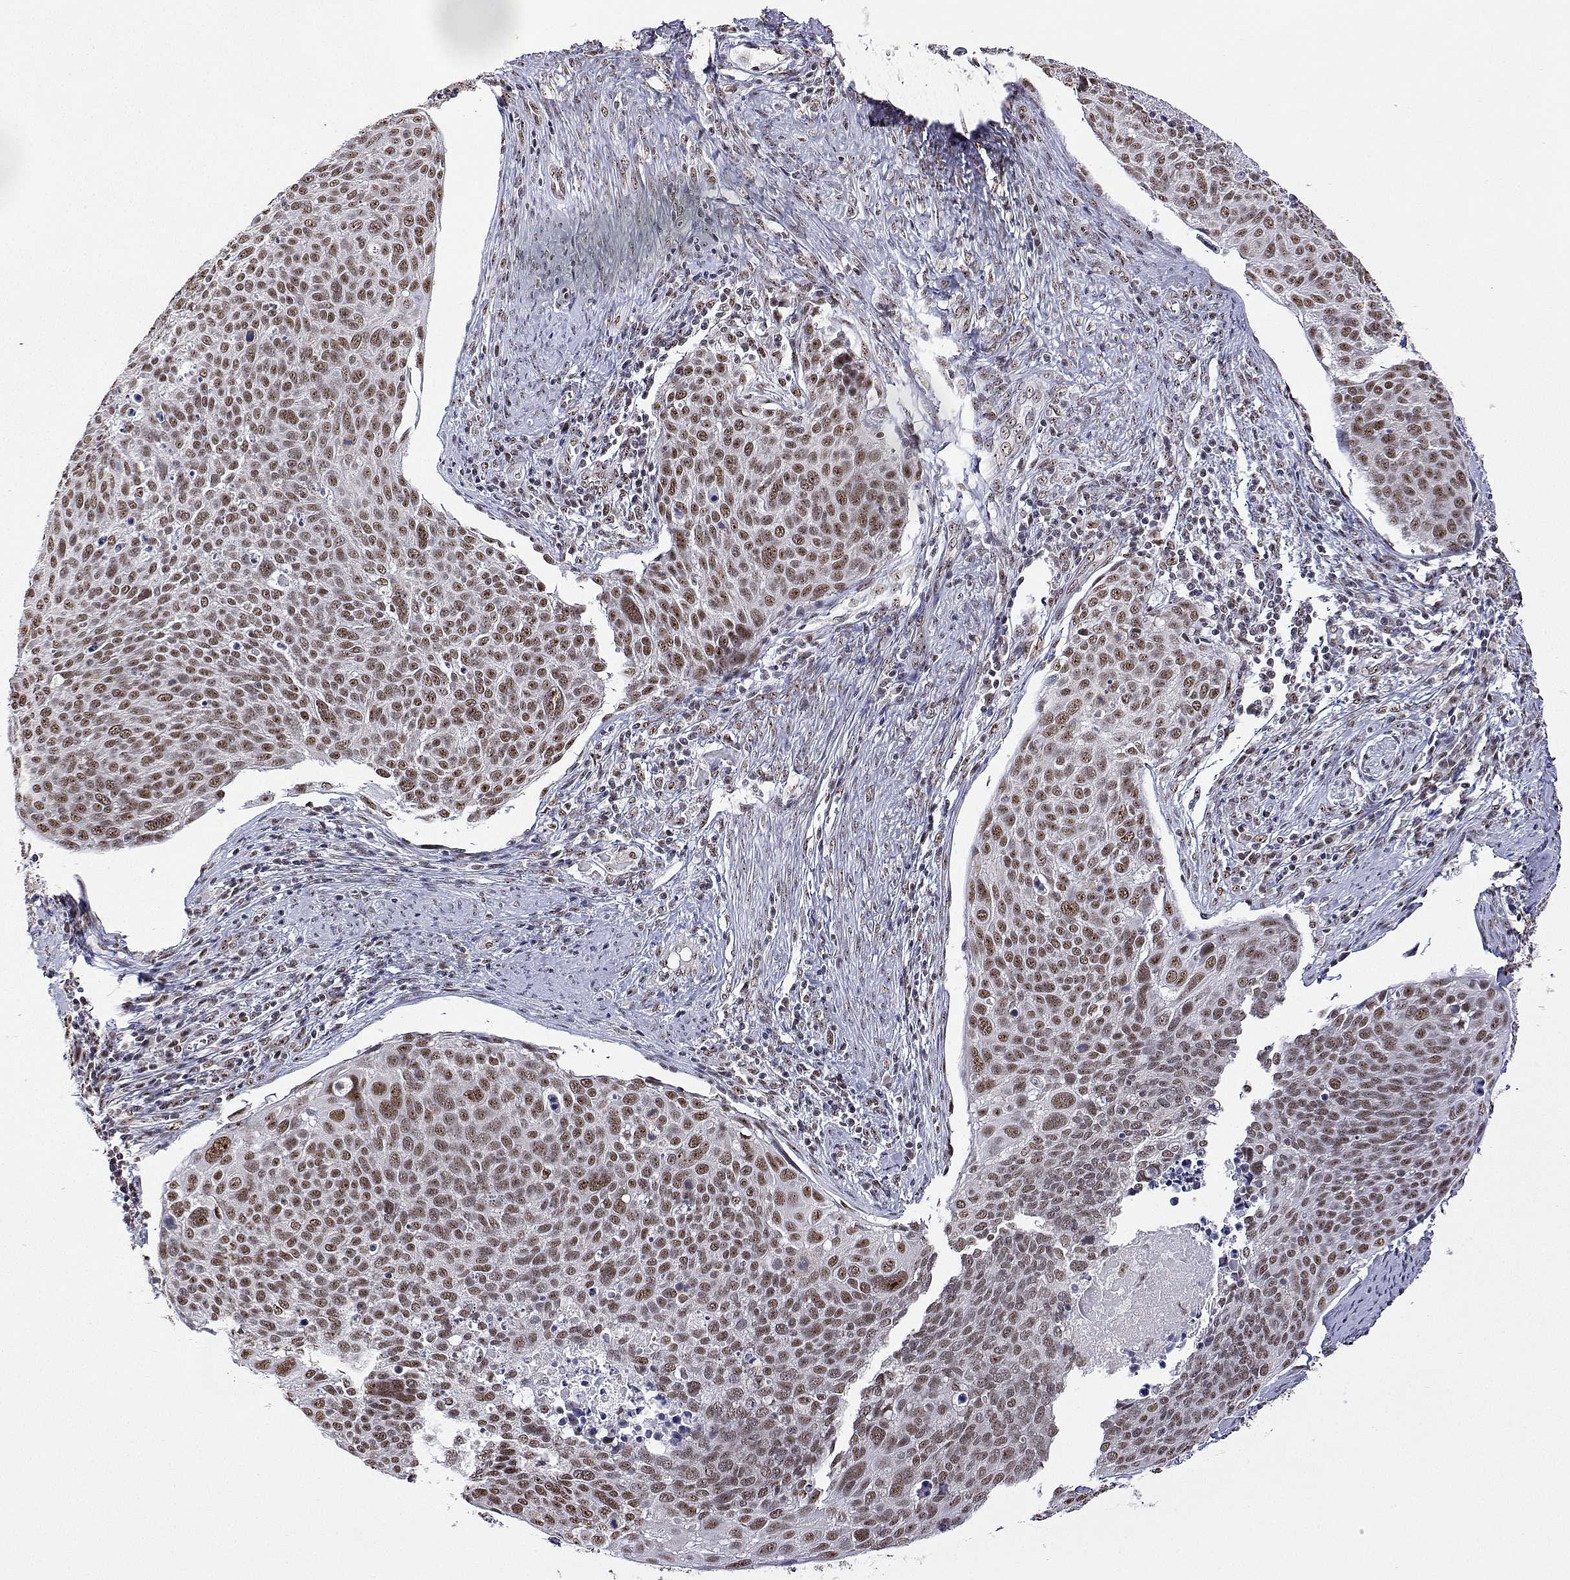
{"staining": {"intensity": "moderate", "quantity": ">75%", "location": "nuclear"}, "tissue": "cervical cancer", "cell_type": "Tumor cells", "image_type": "cancer", "snomed": [{"axis": "morphology", "description": "Squamous cell carcinoma, NOS"}, {"axis": "topography", "description": "Cervix"}], "caption": "IHC (DAB) staining of squamous cell carcinoma (cervical) reveals moderate nuclear protein positivity in about >75% of tumor cells.", "gene": "ADAR", "patient": {"sex": "female", "age": 39}}